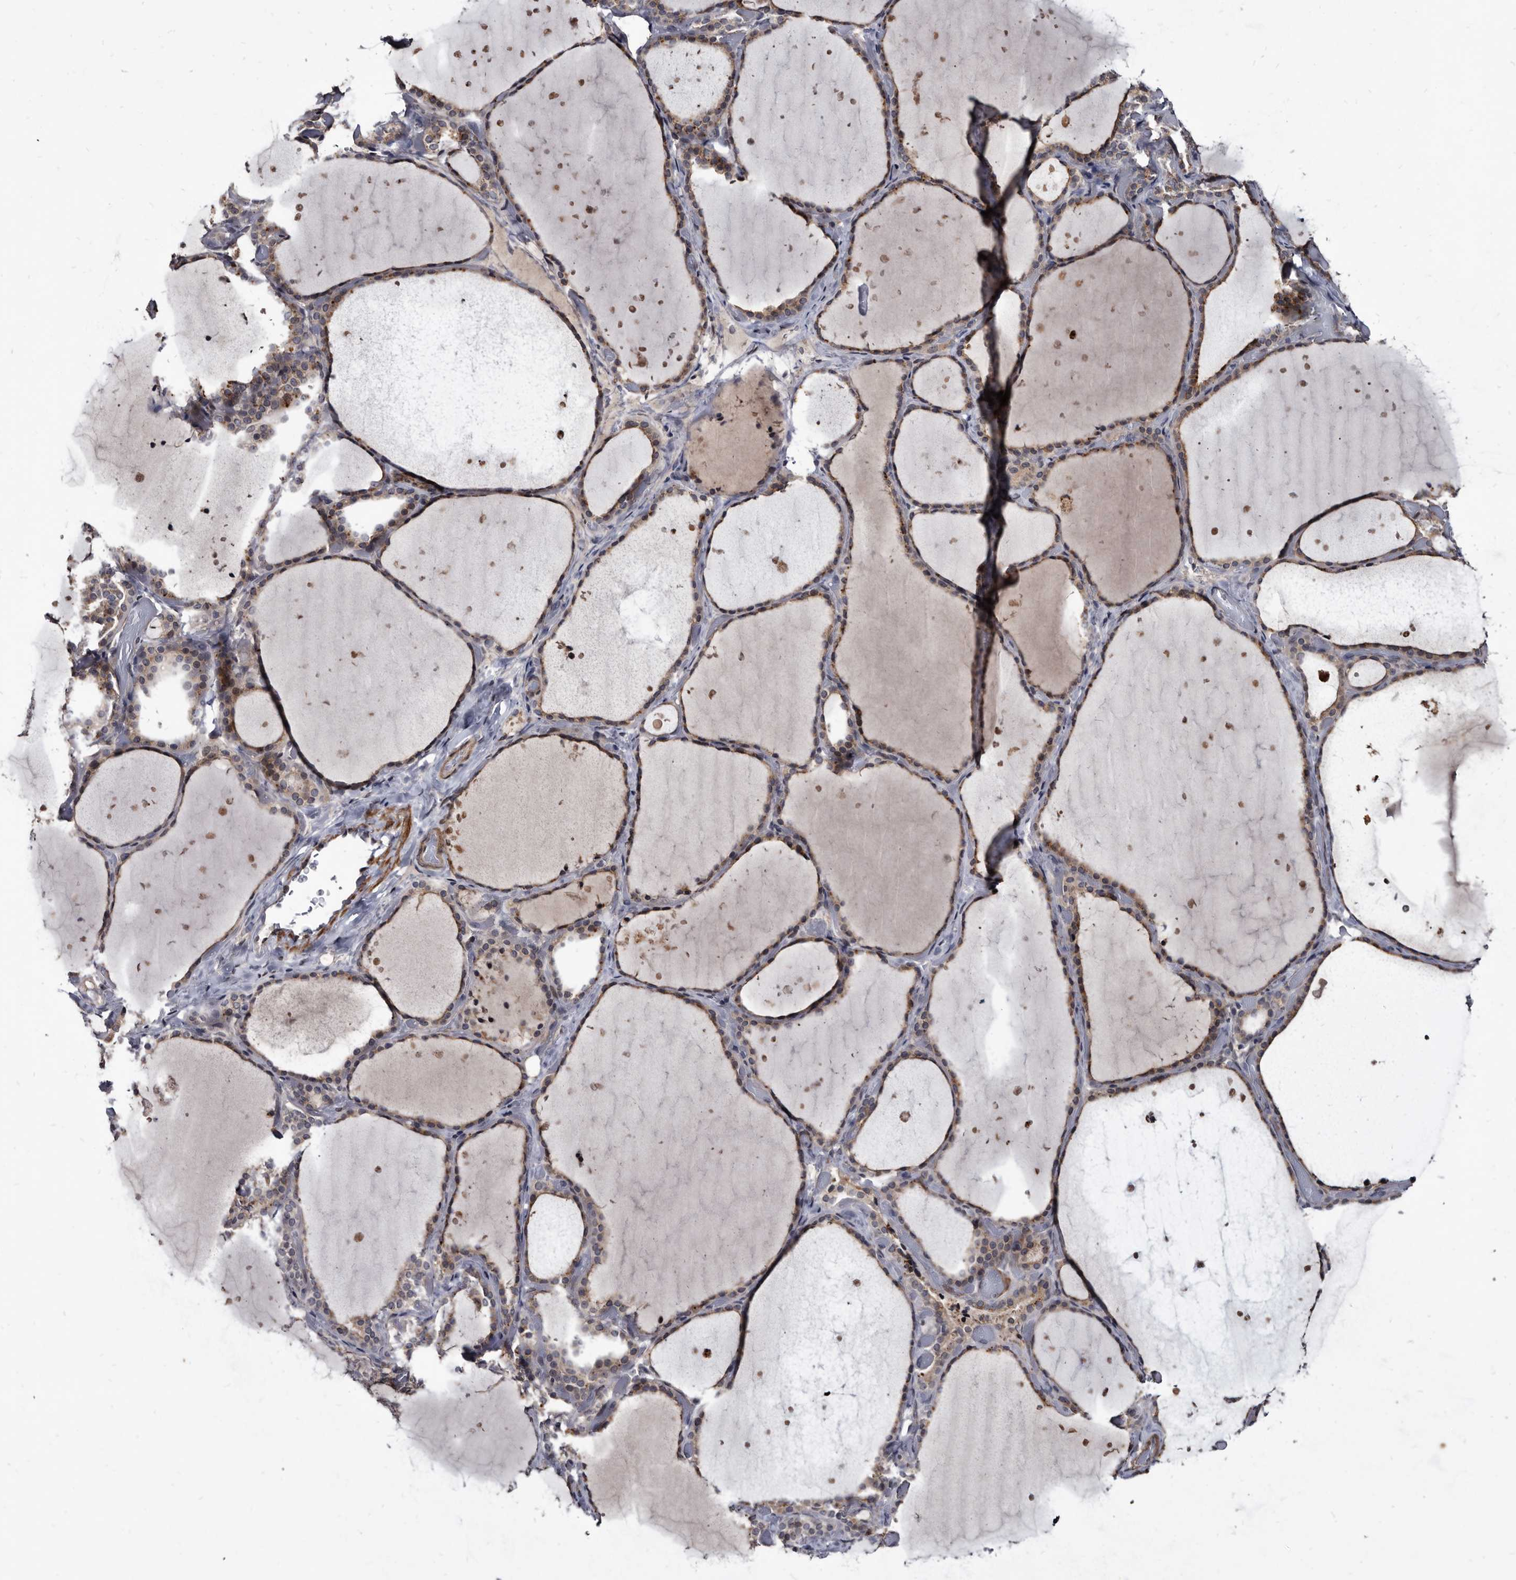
{"staining": {"intensity": "moderate", "quantity": "25%-75%", "location": "cytoplasmic/membranous"}, "tissue": "thyroid gland", "cell_type": "Glandular cells", "image_type": "normal", "snomed": [{"axis": "morphology", "description": "Normal tissue, NOS"}, {"axis": "topography", "description": "Thyroid gland"}], "caption": "This histopathology image exhibits normal thyroid gland stained with immunohistochemistry to label a protein in brown. The cytoplasmic/membranous of glandular cells show moderate positivity for the protein. Nuclei are counter-stained blue.", "gene": "PROM1", "patient": {"sex": "female", "age": 44}}